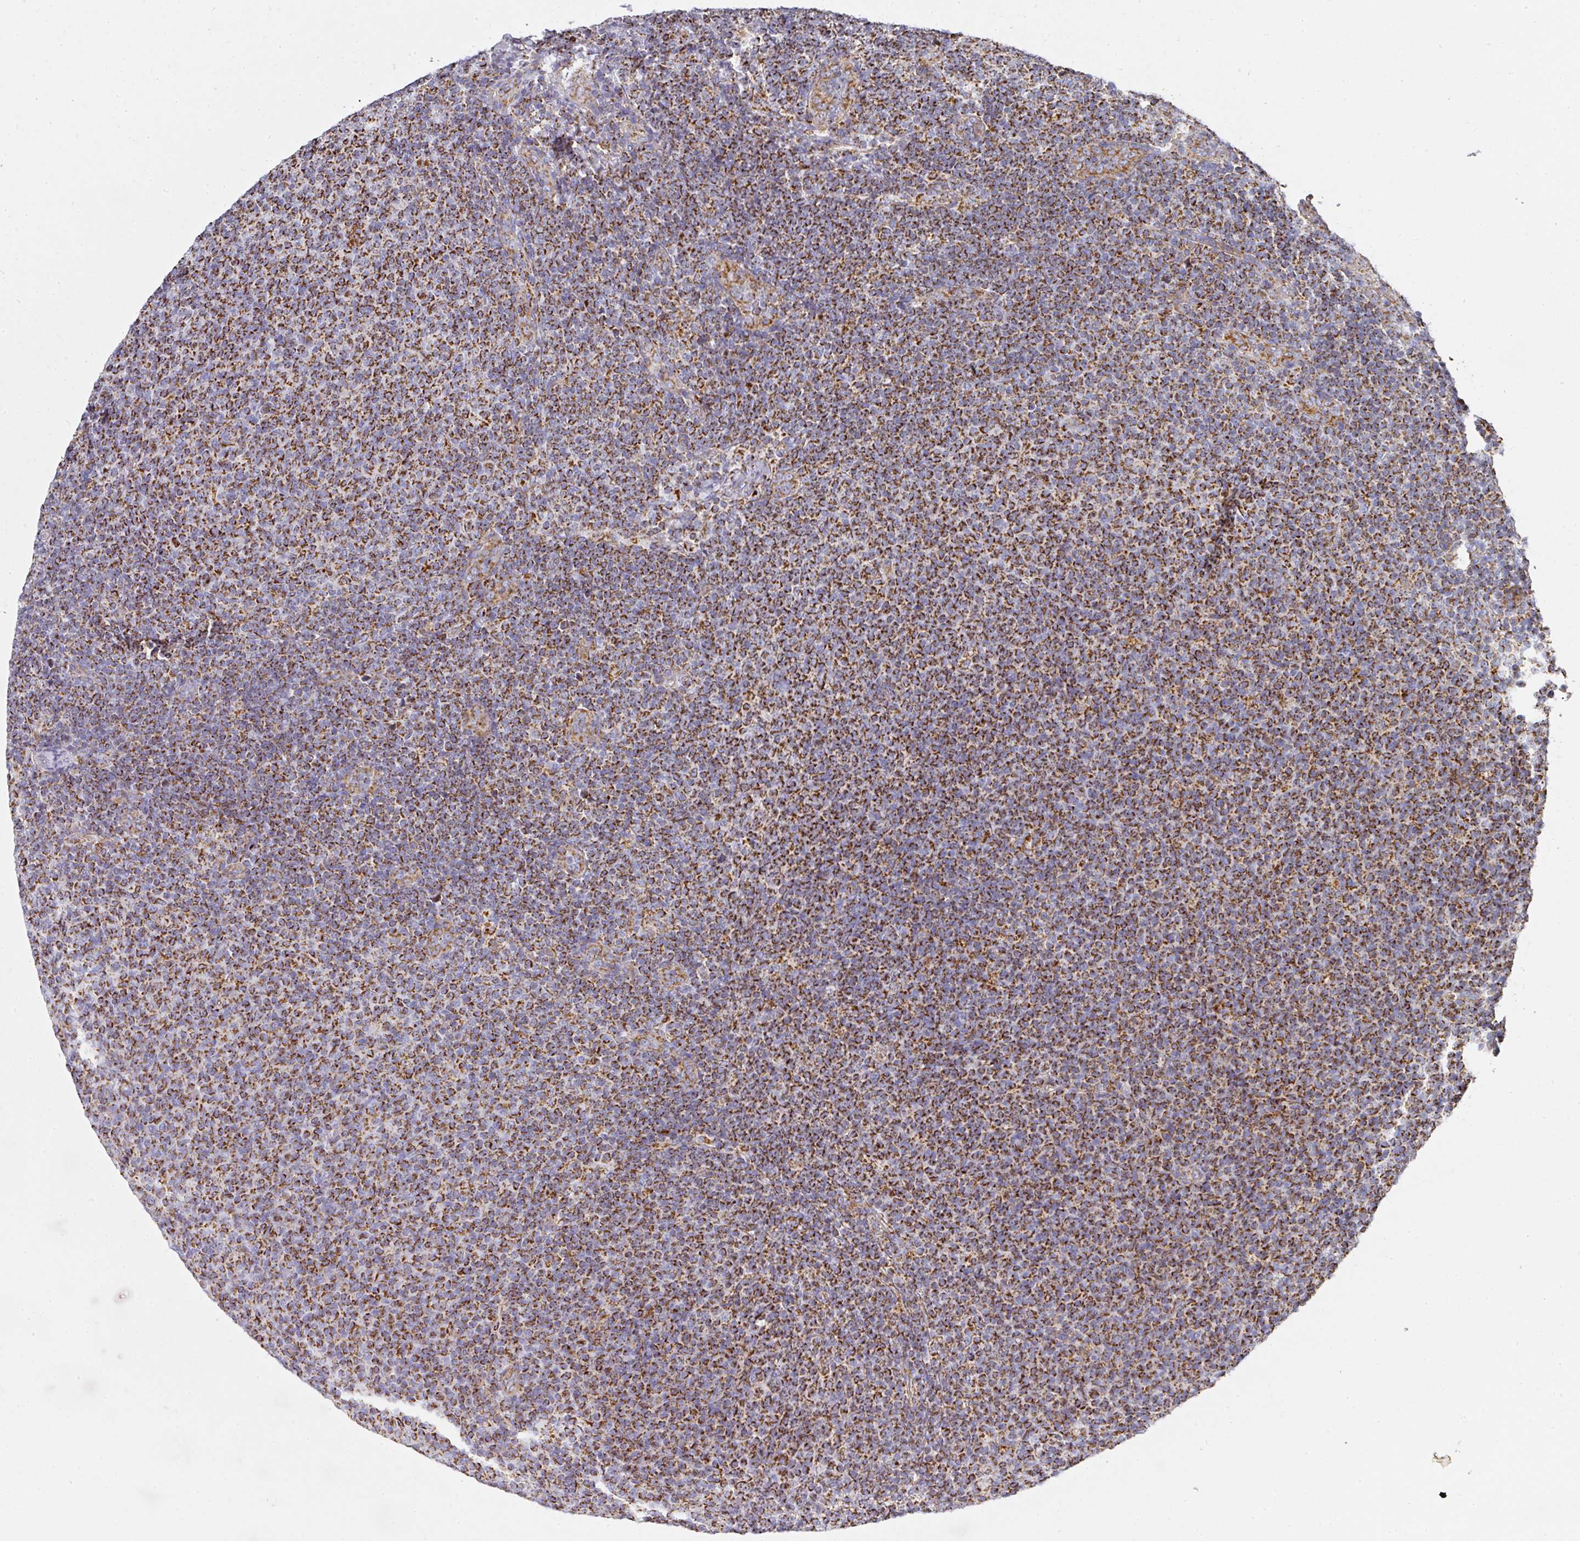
{"staining": {"intensity": "strong", "quantity": ">75%", "location": "cytoplasmic/membranous"}, "tissue": "lymphoma", "cell_type": "Tumor cells", "image_type": "cancer", "snomed": [{"axis": "morphology", "description": "Malignant lymphoma, non-Hodgkin's type, Low grade"}, {"axis": "topography", "description": "Lymph node"}], "caption": "Strong cytoplasmic/membranous positivity is appreciated in about >75% of tumor cells in lymphoma.", "gene": "UQCRFS1", "patient": {"sex": "male", "age": 66}}